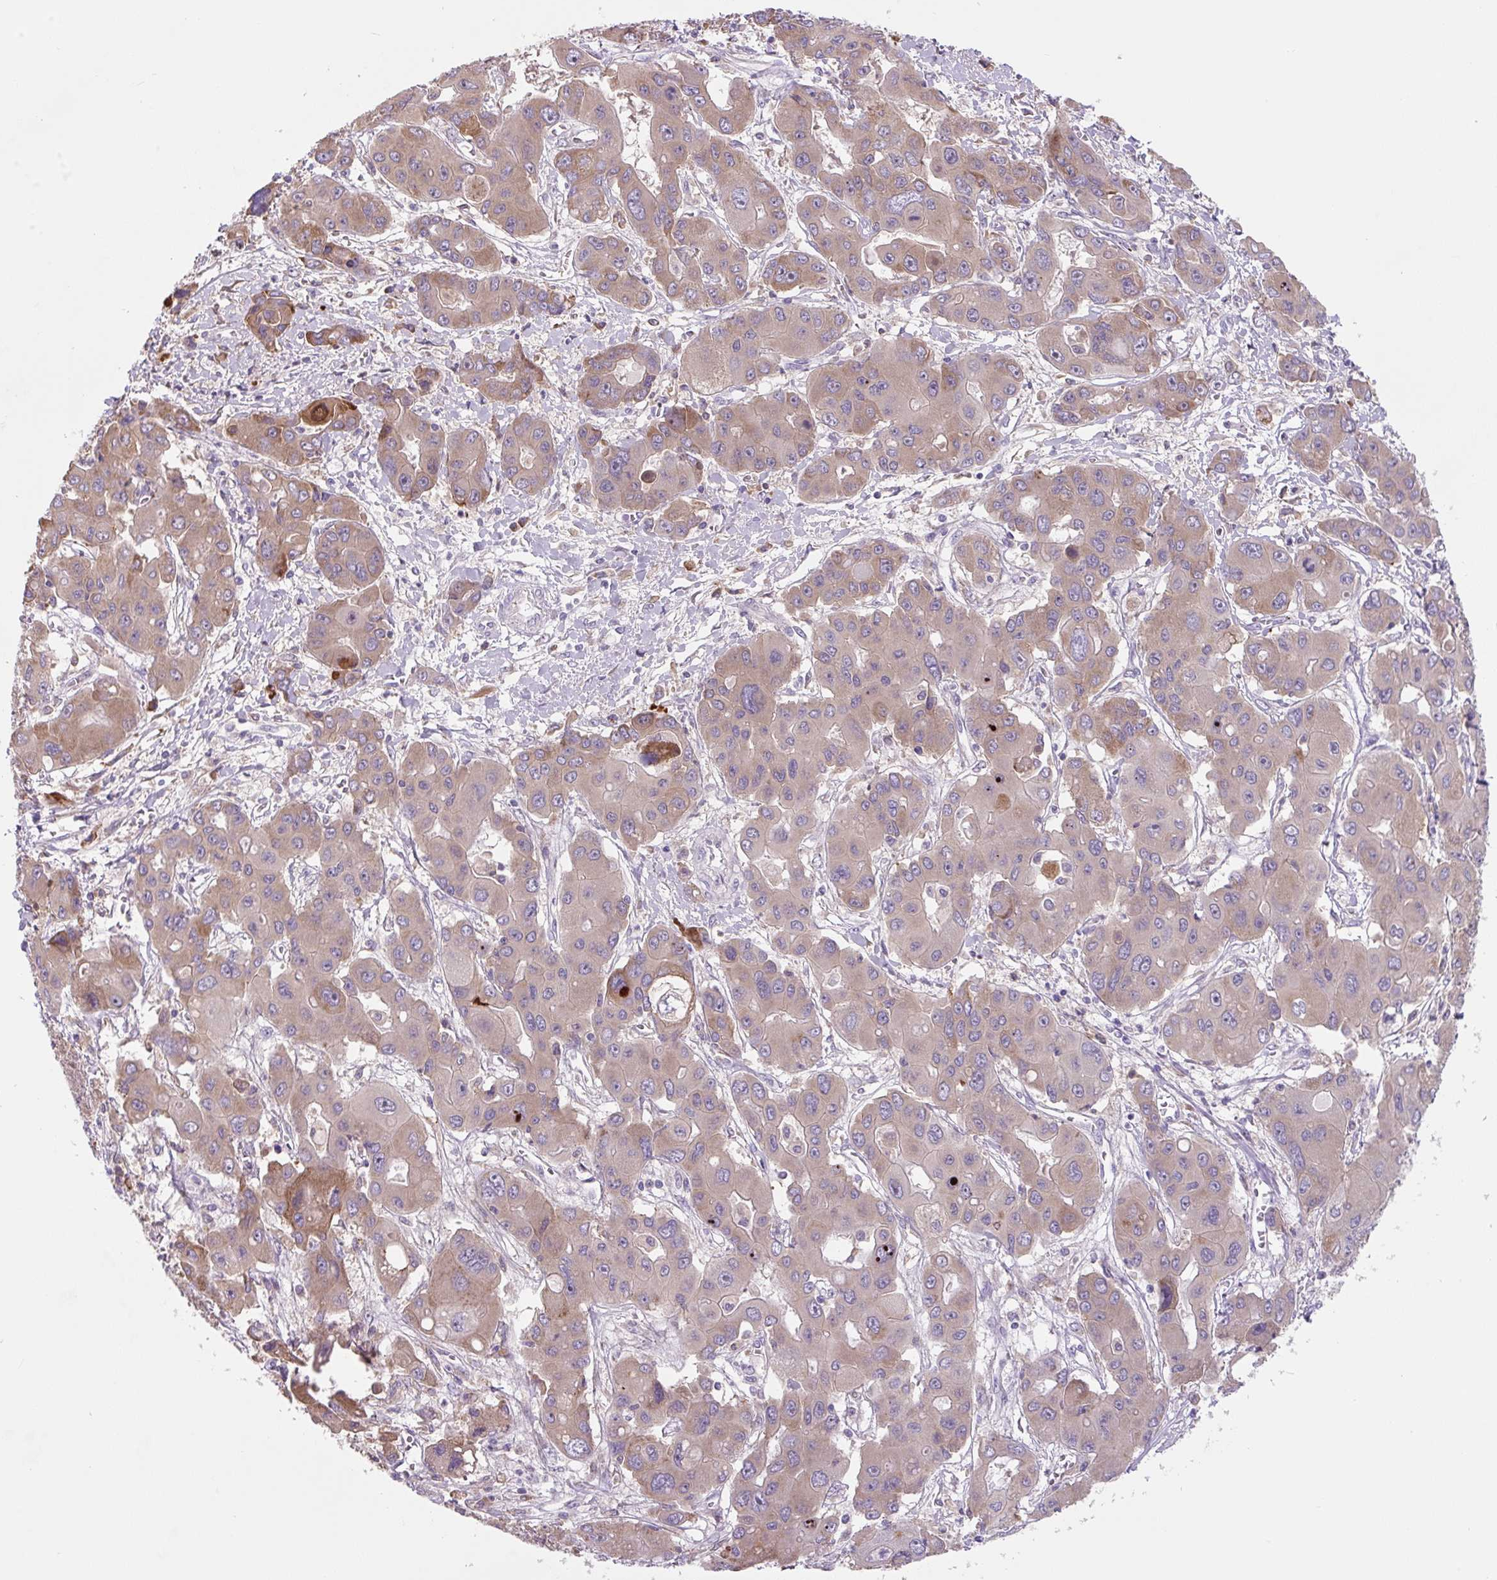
{"staining": {"intensity": "moderate", "quantity": "<25%", "location": "cytoplasmic/membranous"}, "tissue": "liver cancer", "cell_type": "Tumor cells", "image_type": "cancer", "snomed": [{"axis": "morphology", "description": "Cholangiocarcinoma"}, {"axis": "topography", "description": "Liver"}], "caption": "Moderate cytoplasmic/membranous staining for a protein is seen in approximately <25% of tumor cells of liver cancer using immunohistochemistry (IHC).", "gene": "FZD5", "patient": {"sex": "male", "age": 67}}